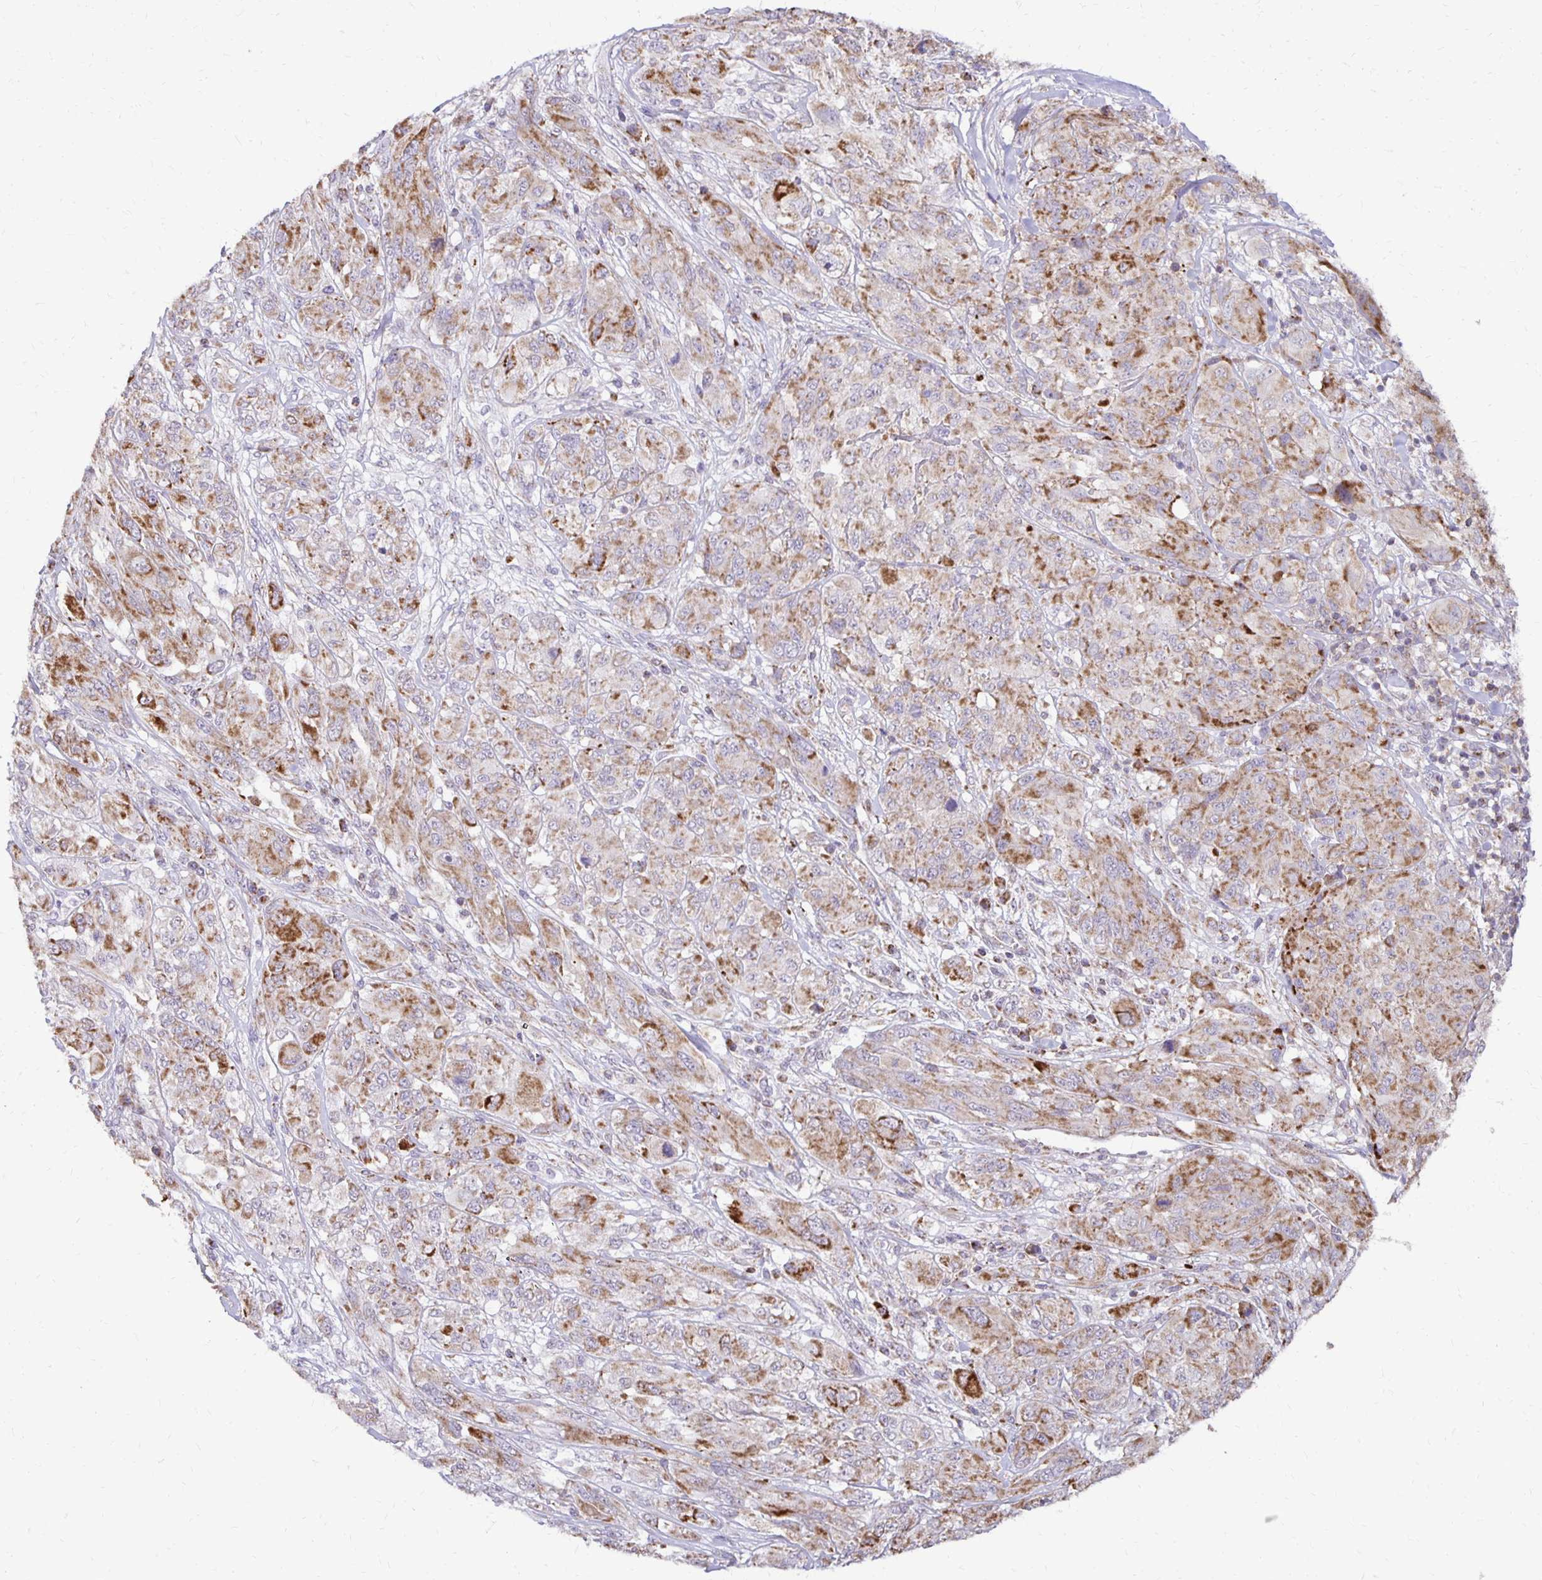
{"staining": {"intensity": "moderate", "quantity": "25%-75%", "location": "cytoplasmic/membranous"}, "tissue": "melanoma", "cell_type": "Tumor cells", "image_type": "cancer", "snomed": [{"axis": "morphology", "description": "Malignant melanoma, NOS"}, {"axis": "topography", "description": "Skin"}], "caption": "This is an image of IHC staining of malignant melanoma, which shows moderate expression in the cytoplasmic/membranous of tumor cells.", "gene": "IER3", "patient": {"sex": "female", "age": 91}}